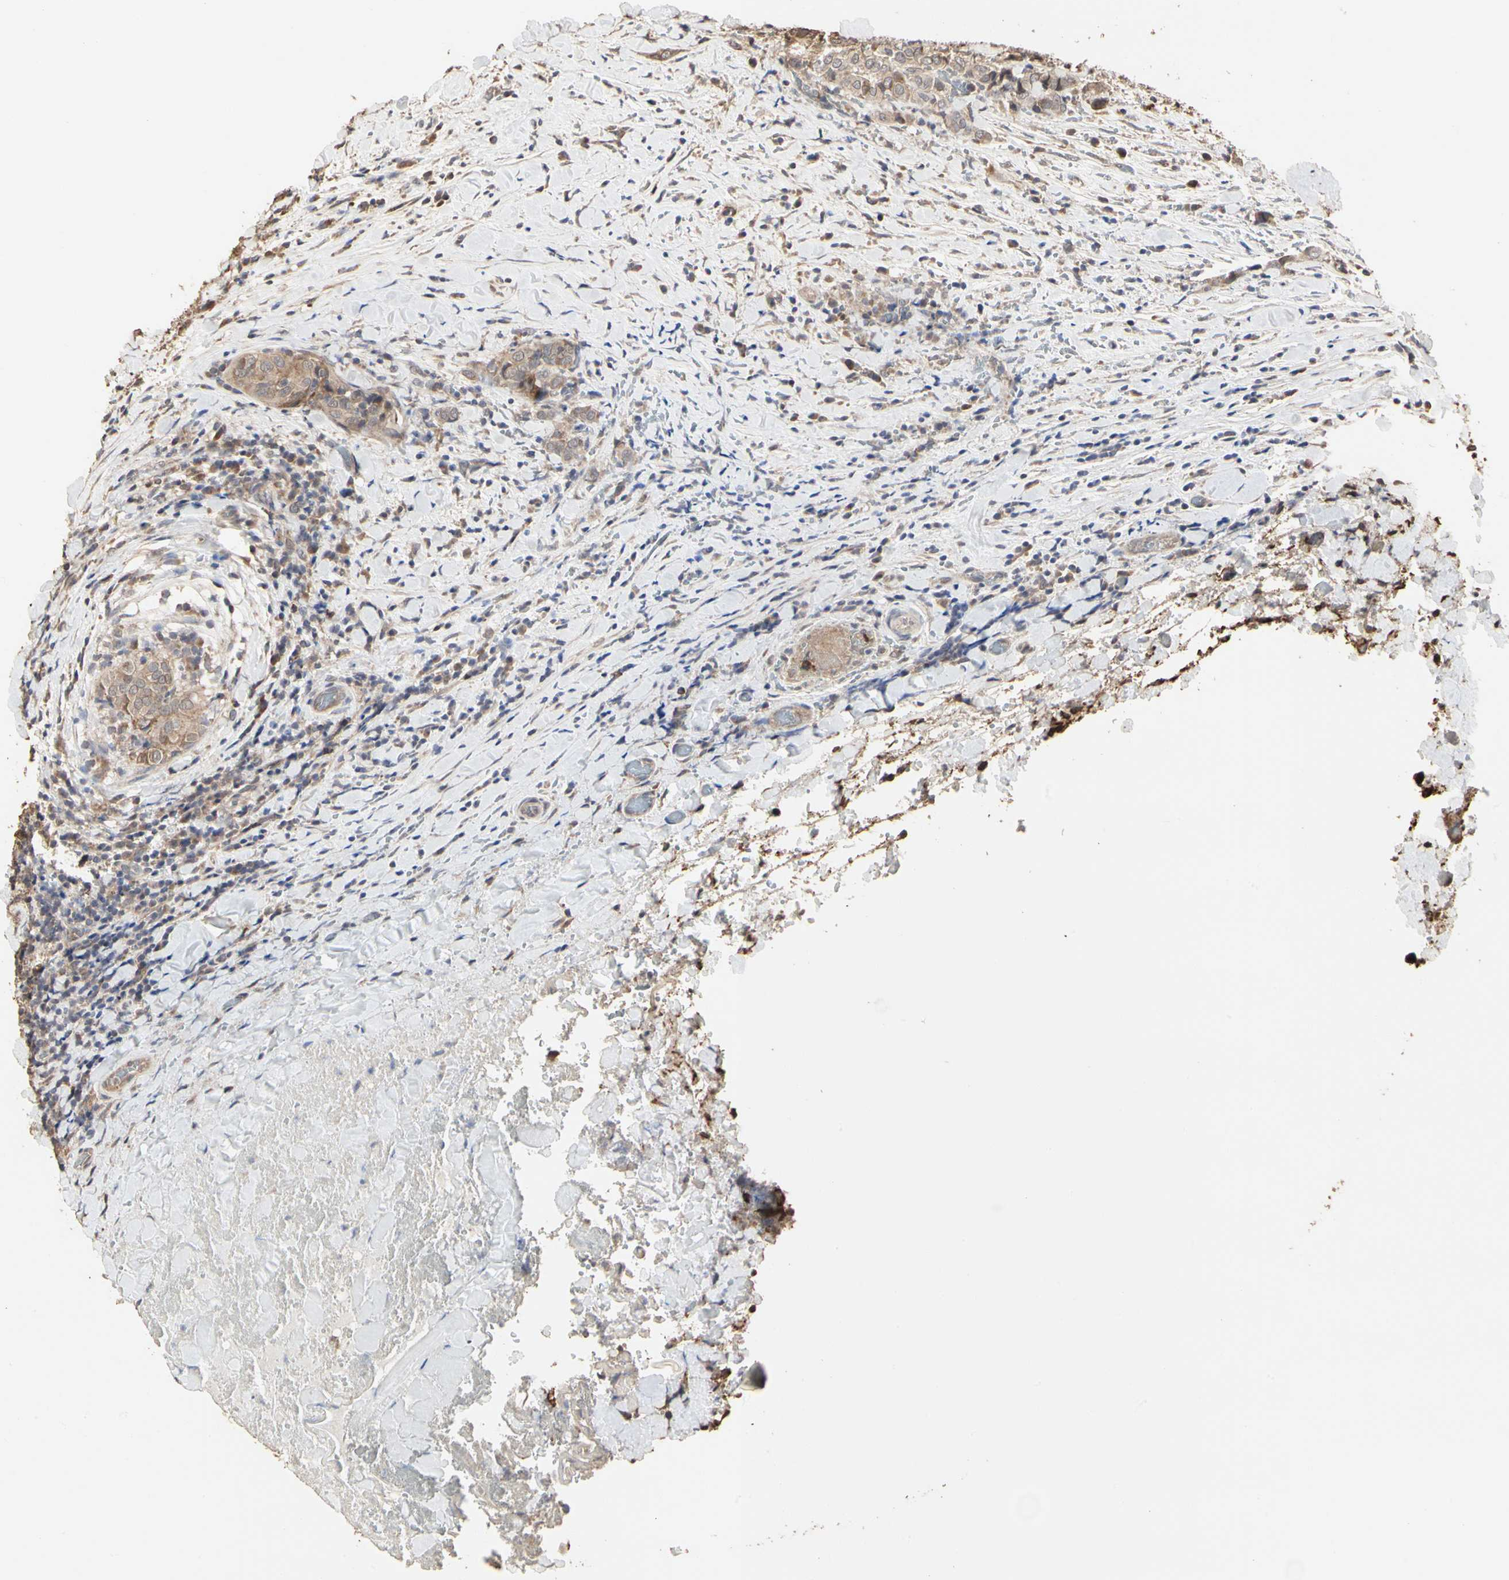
{"staining": {"intensity": "moderate", "quantity": ">75%", "location": "cytoplasmic/membranous"}, "tissue": "thyroid cancer", "cell_type": "Tumor cells", "image_type": "cancer", "snomed": [{"axis": "morphology", "description": "Normal tissue, NOS"}, {"axis": "morphology", "description": "Papillary adenocarcinoma, NOS"}, {"axis": "topography", "description": "Thyroid gland"}], "caption": "About >75% of tumor cells in thyroid cancer show moderate cytoplasmic/membranous protein expression as visualized by brown immunohistochemical staining.", "gene": "TAOK1", "patient": {"sex": "female", "age": 30}}